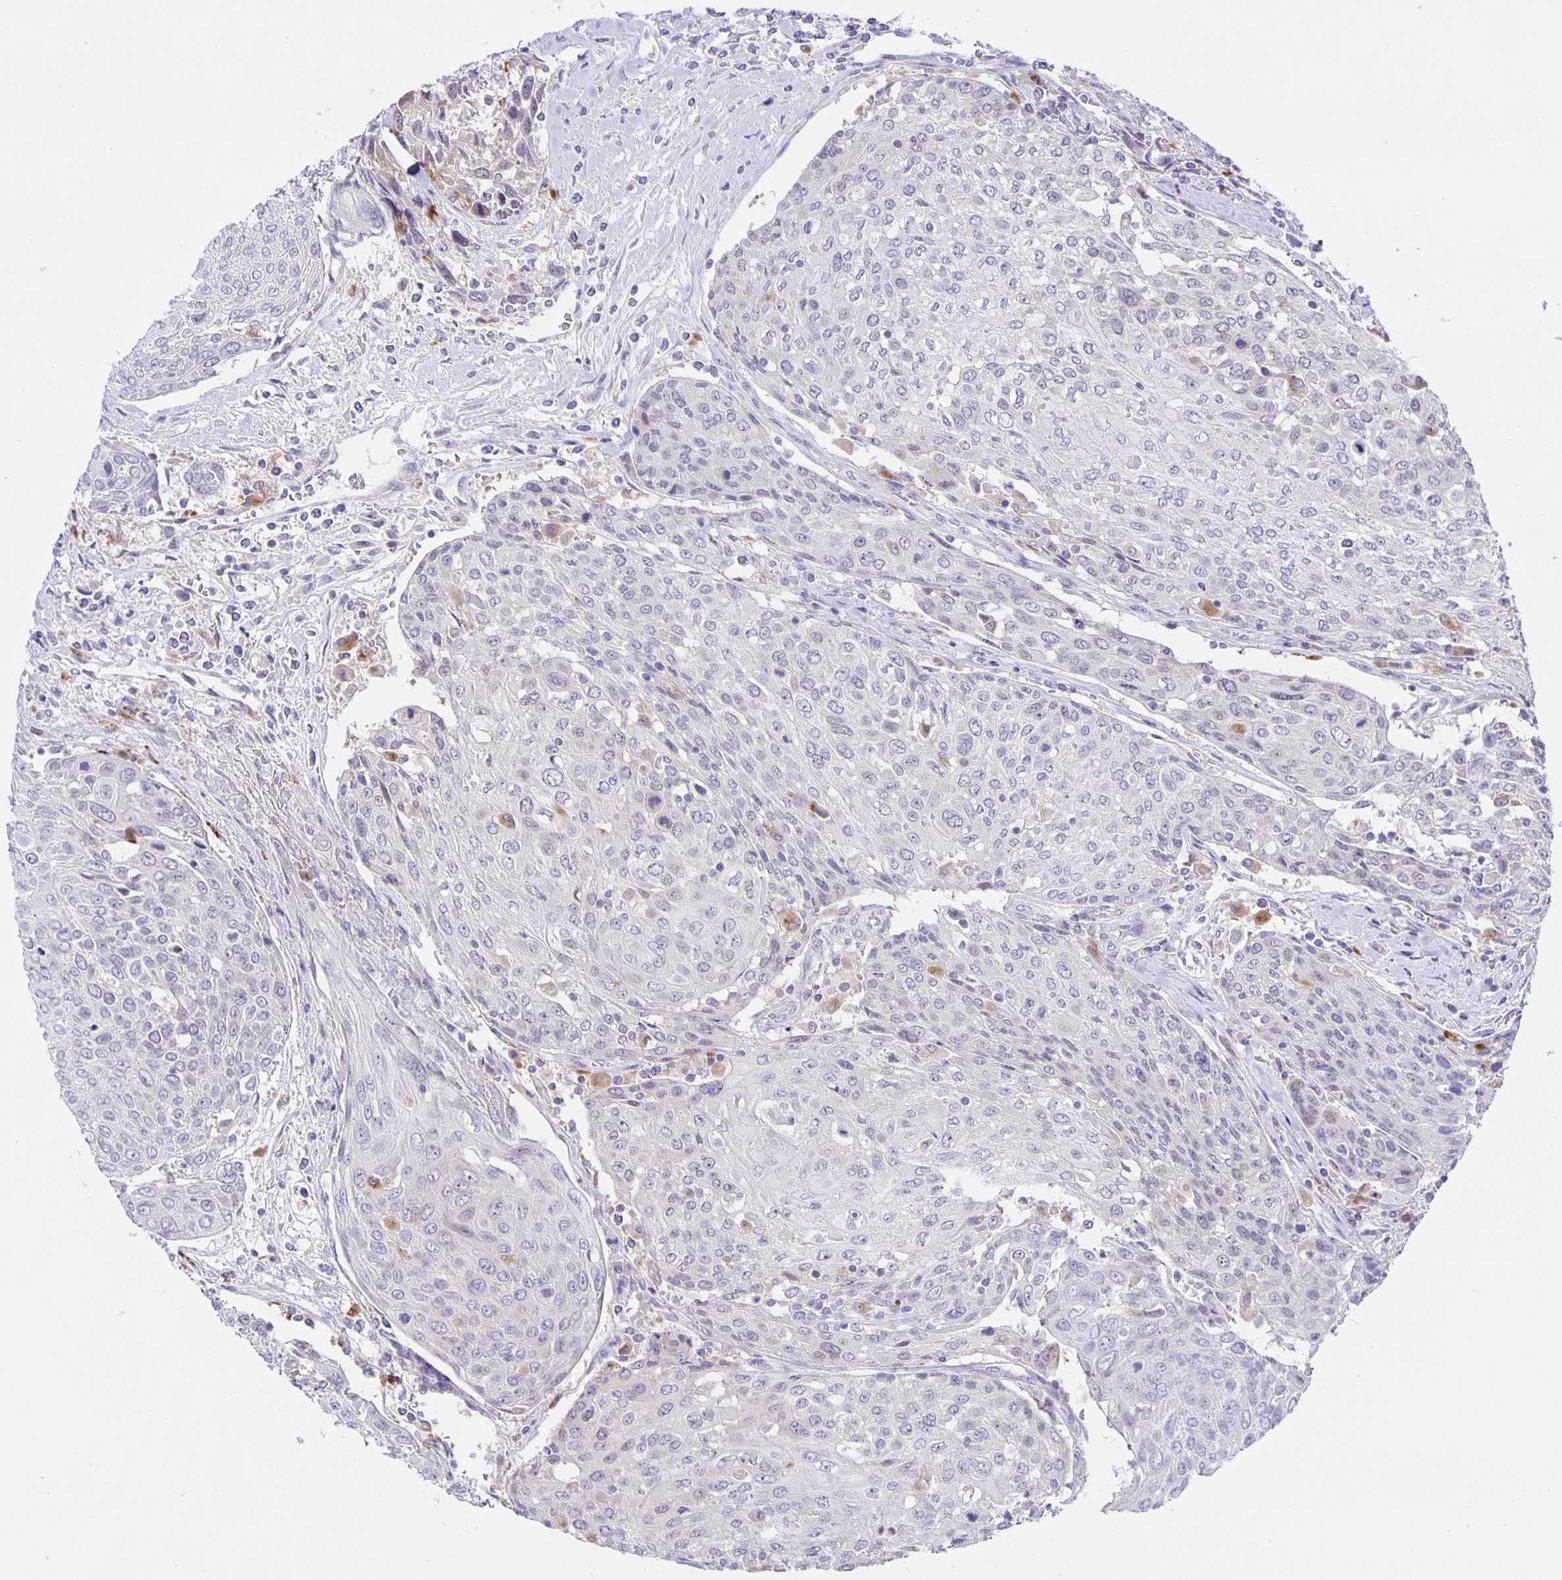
{"staining": {"intensity": "negative", "quantity": "none", "location": "none"}, "tissue": "urothelial cancer", "cell_type": "Tumor cells", "image_type": "cancer", "snomed": [{"axis": "morphology", "description": "Urothelial carcinoma, High grade"}, {"axis": "topography", "description": "Urinary bladder"}], "caption": "Tumor cells are negative for brown protein staining in urothelial carcinoma (high-grade).", "gene": "LIPA", "patient": {"sex": "female", "age": 70}}